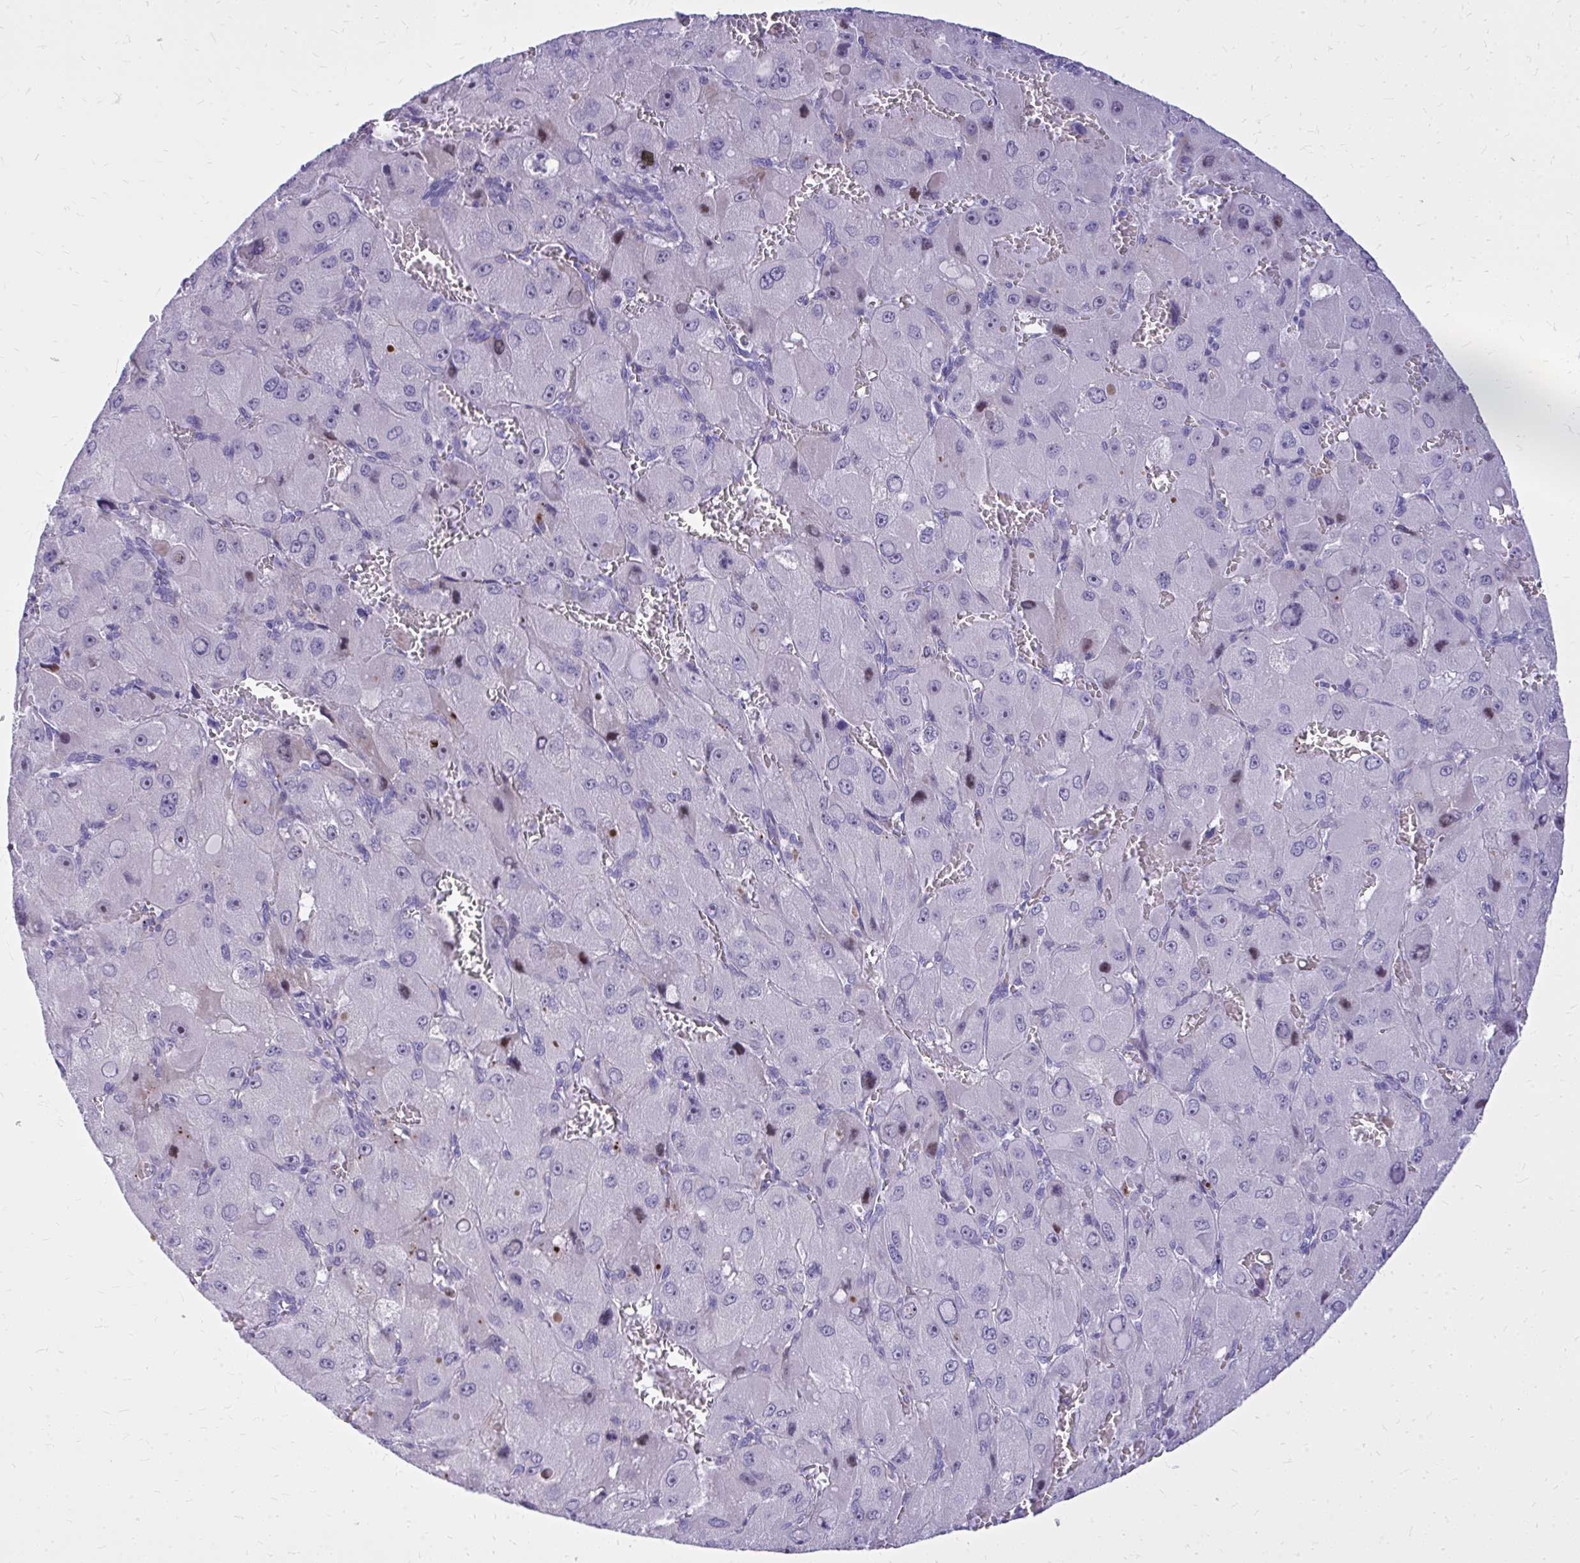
{"staining": {"intensity": "negative", "quantity": "none", "location": "none"}, "tissue": "liver cancer", "cell_type": "Tumor cells", "image_type": "cancer", "snomed": [{"axis": "morphology", "description": "Carcinoma, Hepatocellular, NOS"}, {"axis": "topography", "description": "Liver"}], "caption": "High magnification brightfield microscopy of liver cancer (hepatocellular carcinoma) stained with DAB (brown) and counterstained with hematoxylin (blue): tumor cells show no significant staining. (IHC, brightfield microscopy, high magnification).", "gene": "BCL6B", "patient": {"sex": "male", "age": 27}}